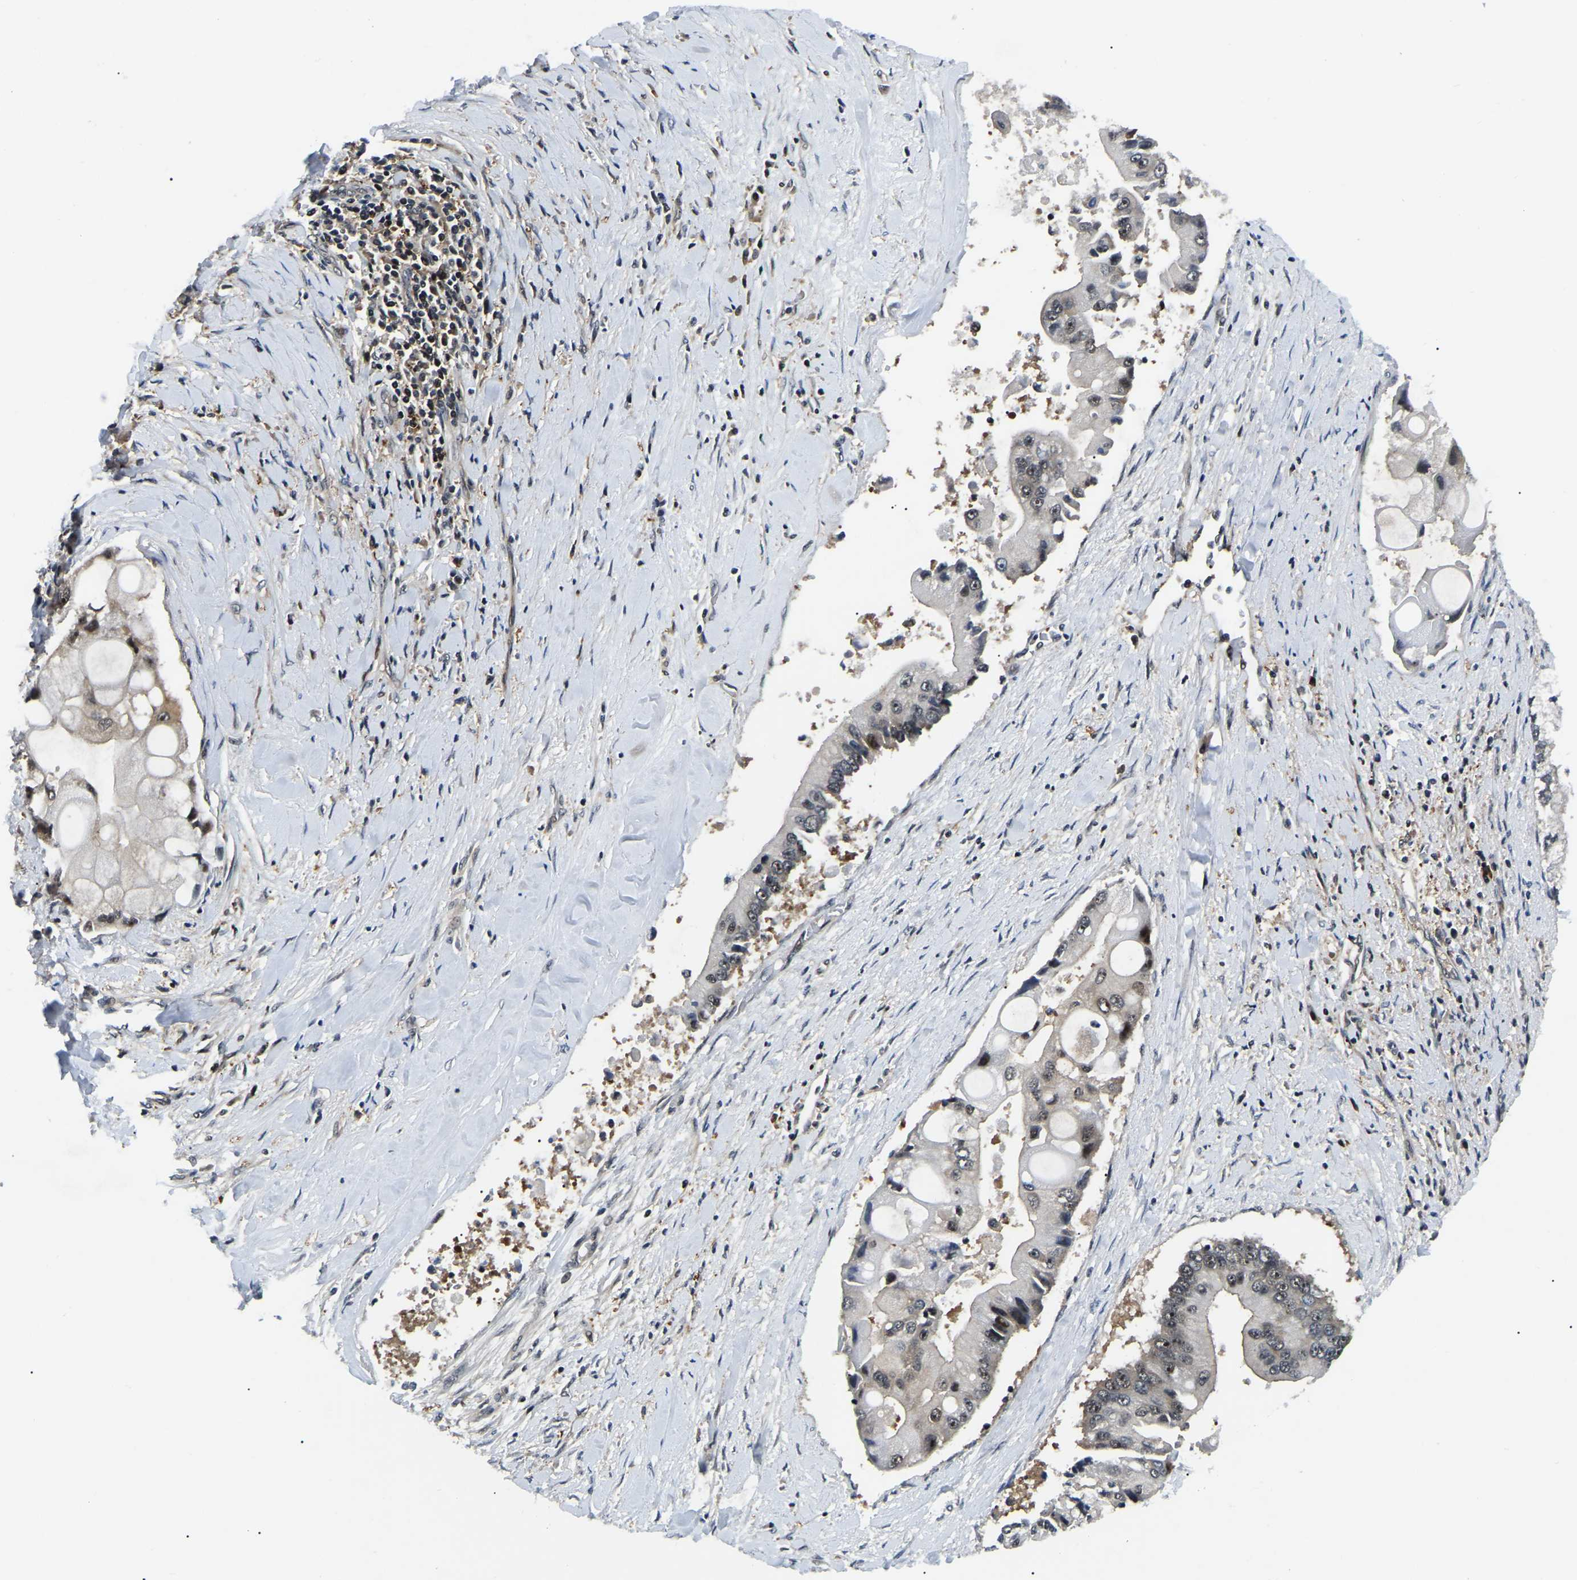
{"staining": {"intensity": "moderate", "quantity": "25%-75%", "location": "nuclear"}, "tissue": "liver cancer", "cell_type": "Tumor cells", "image_type": "cancer", "snomed": [{"axis": "morphology", "description": "Cholangiocarcinoma"}, {"axis": "topography", "description": "Liver"}], "caption": "Immunohistochemical staining of liver cancer (cholangiocarcinoma) exhibits medium levels of moderate nuclear protein positivity in approximately 25%-75% of tumor cells. (brown staining indicates protein expression, while blue staining denotes nuclei).", "gene": "RRP1B", "patient": {"sex": "male", "age": 50}}